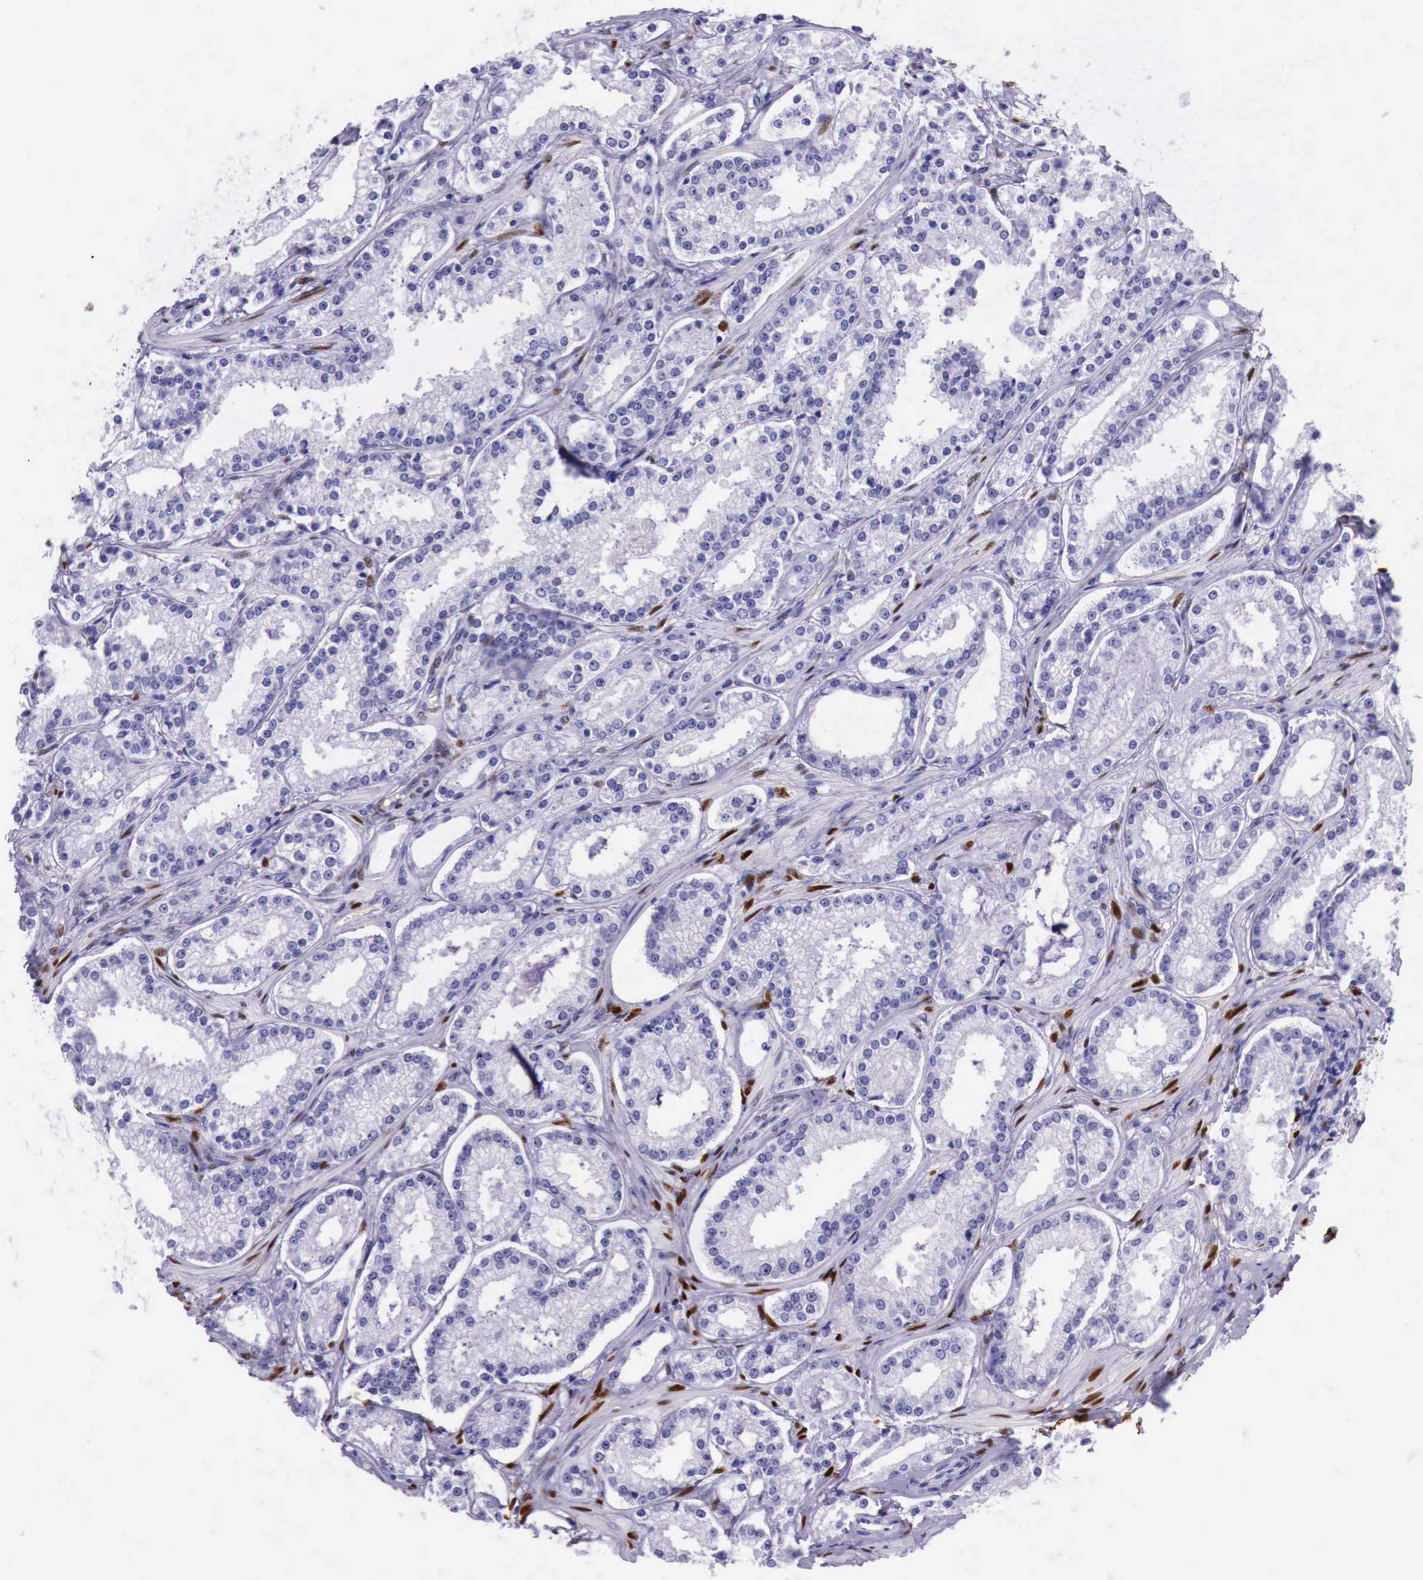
{"staining": {"intensity": "negative", "quantity": "none", "location": "none"}, "tissue": "prostate cancer", "cell_type": "Tumor cells", "image_type": "cancer", "snomed": [{"axis": "morphology", "description": "Adenocarcinoma, Medium grade"}, {"axis": "topography", "description": "Prostate"}], "caption": "Prostate cancer was stained to show a protein in brown. There is no significant expression in tumor cells.", "gene": "ESR1", "patient": {"sex": "male", "age": 73}}